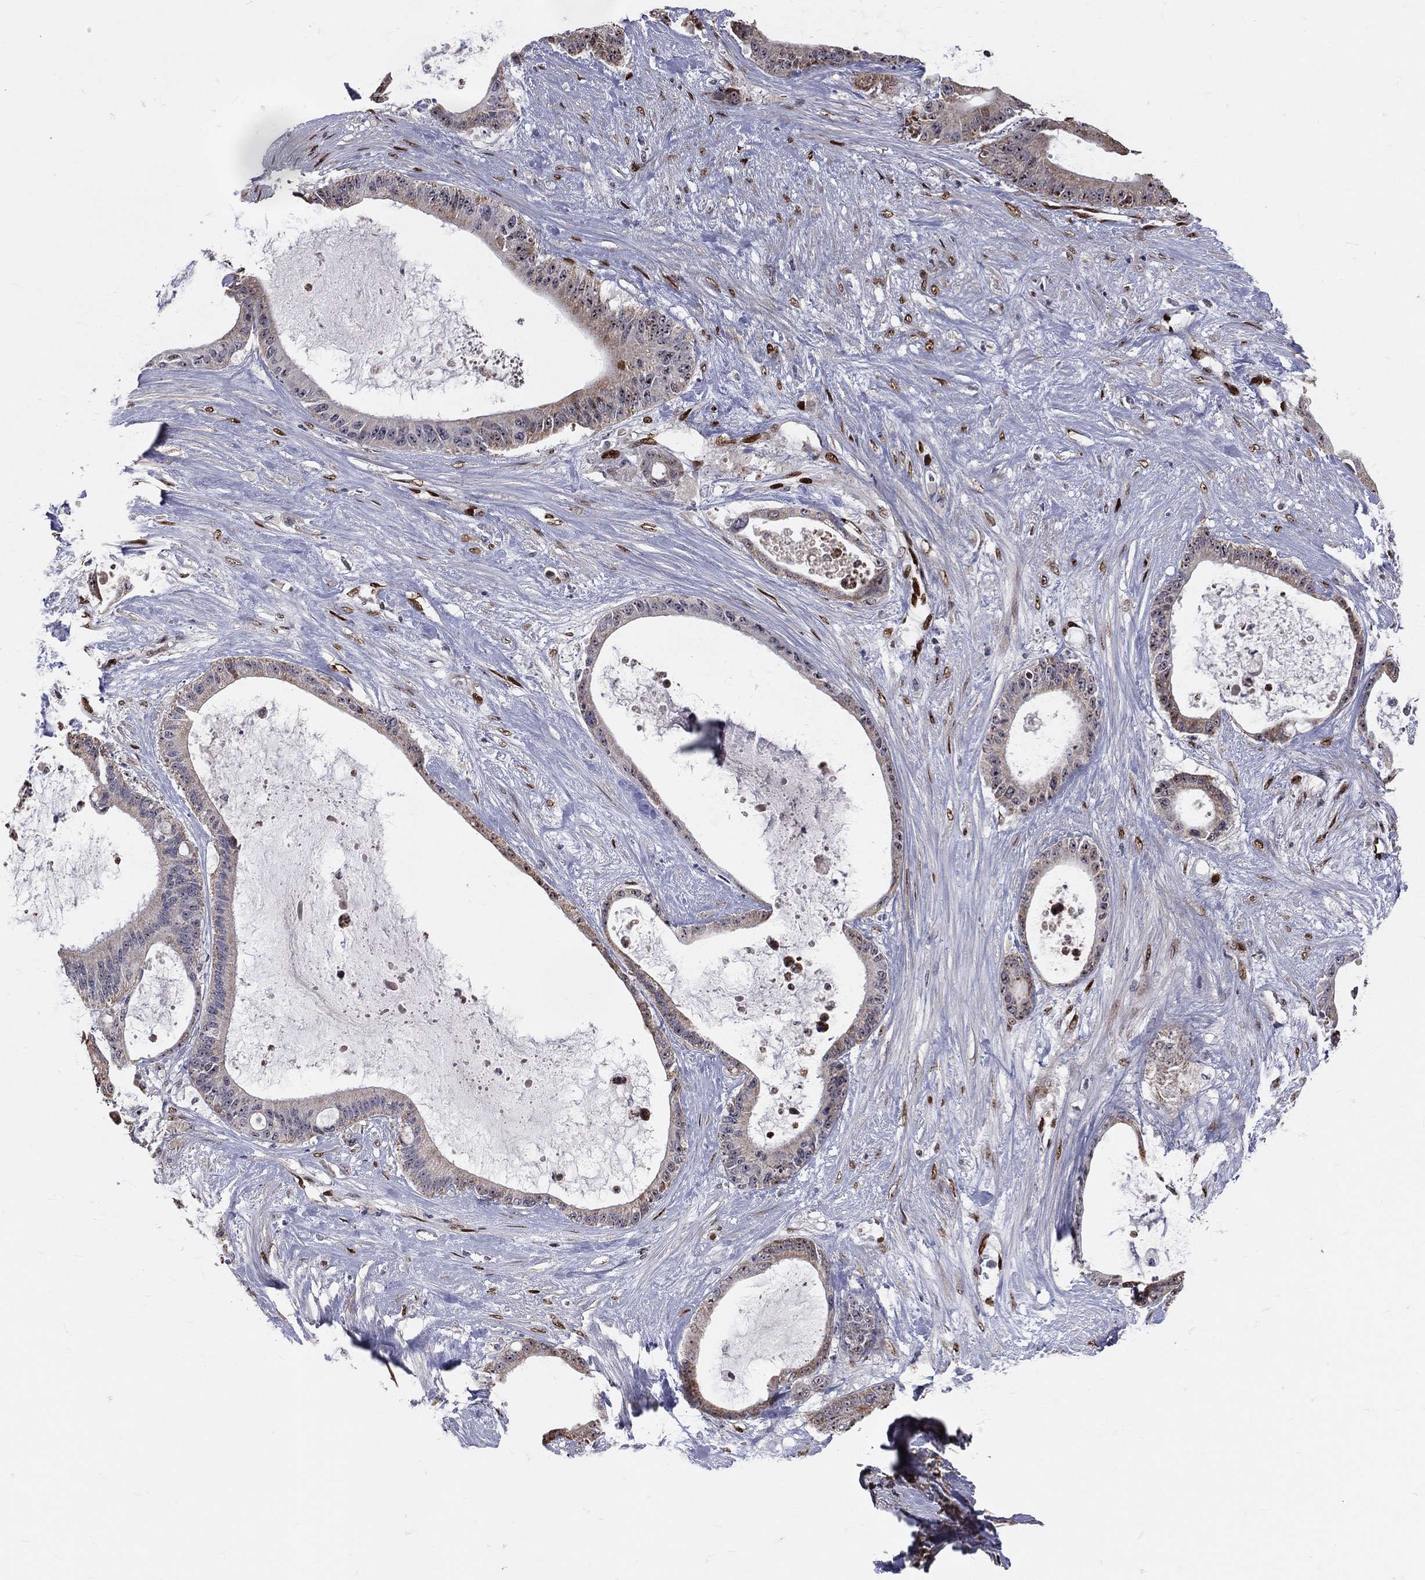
{"staining": {"intensity": "weak", "quantity": "25%-75%", "location": "cytoplasmic/membranous,nuclear"}, "tissue": "liver cancer", "cell_type": "Tumor cells", "image_type": "cancer", "snomed": [{"axis": "morphology", "description": "Normal tissue, NOS"}, {"axis": "morphology", "description": "Cholangiocarcinoma"}, {"axis": "topography", "description": "Liver"}, {"axis": "topography", "description": "Peripheral nerve tissue"}], "caption": "This photomicrograph displays immunohistochemistry (IHC) staining of cholangiocarcinoma (liver), with low weak cytoplasmic/membranous and nuclear staining in about 25%-75% of tumor cells.", "gene": "ZEB1", "patient": {"sex": "female", "age": 73}}